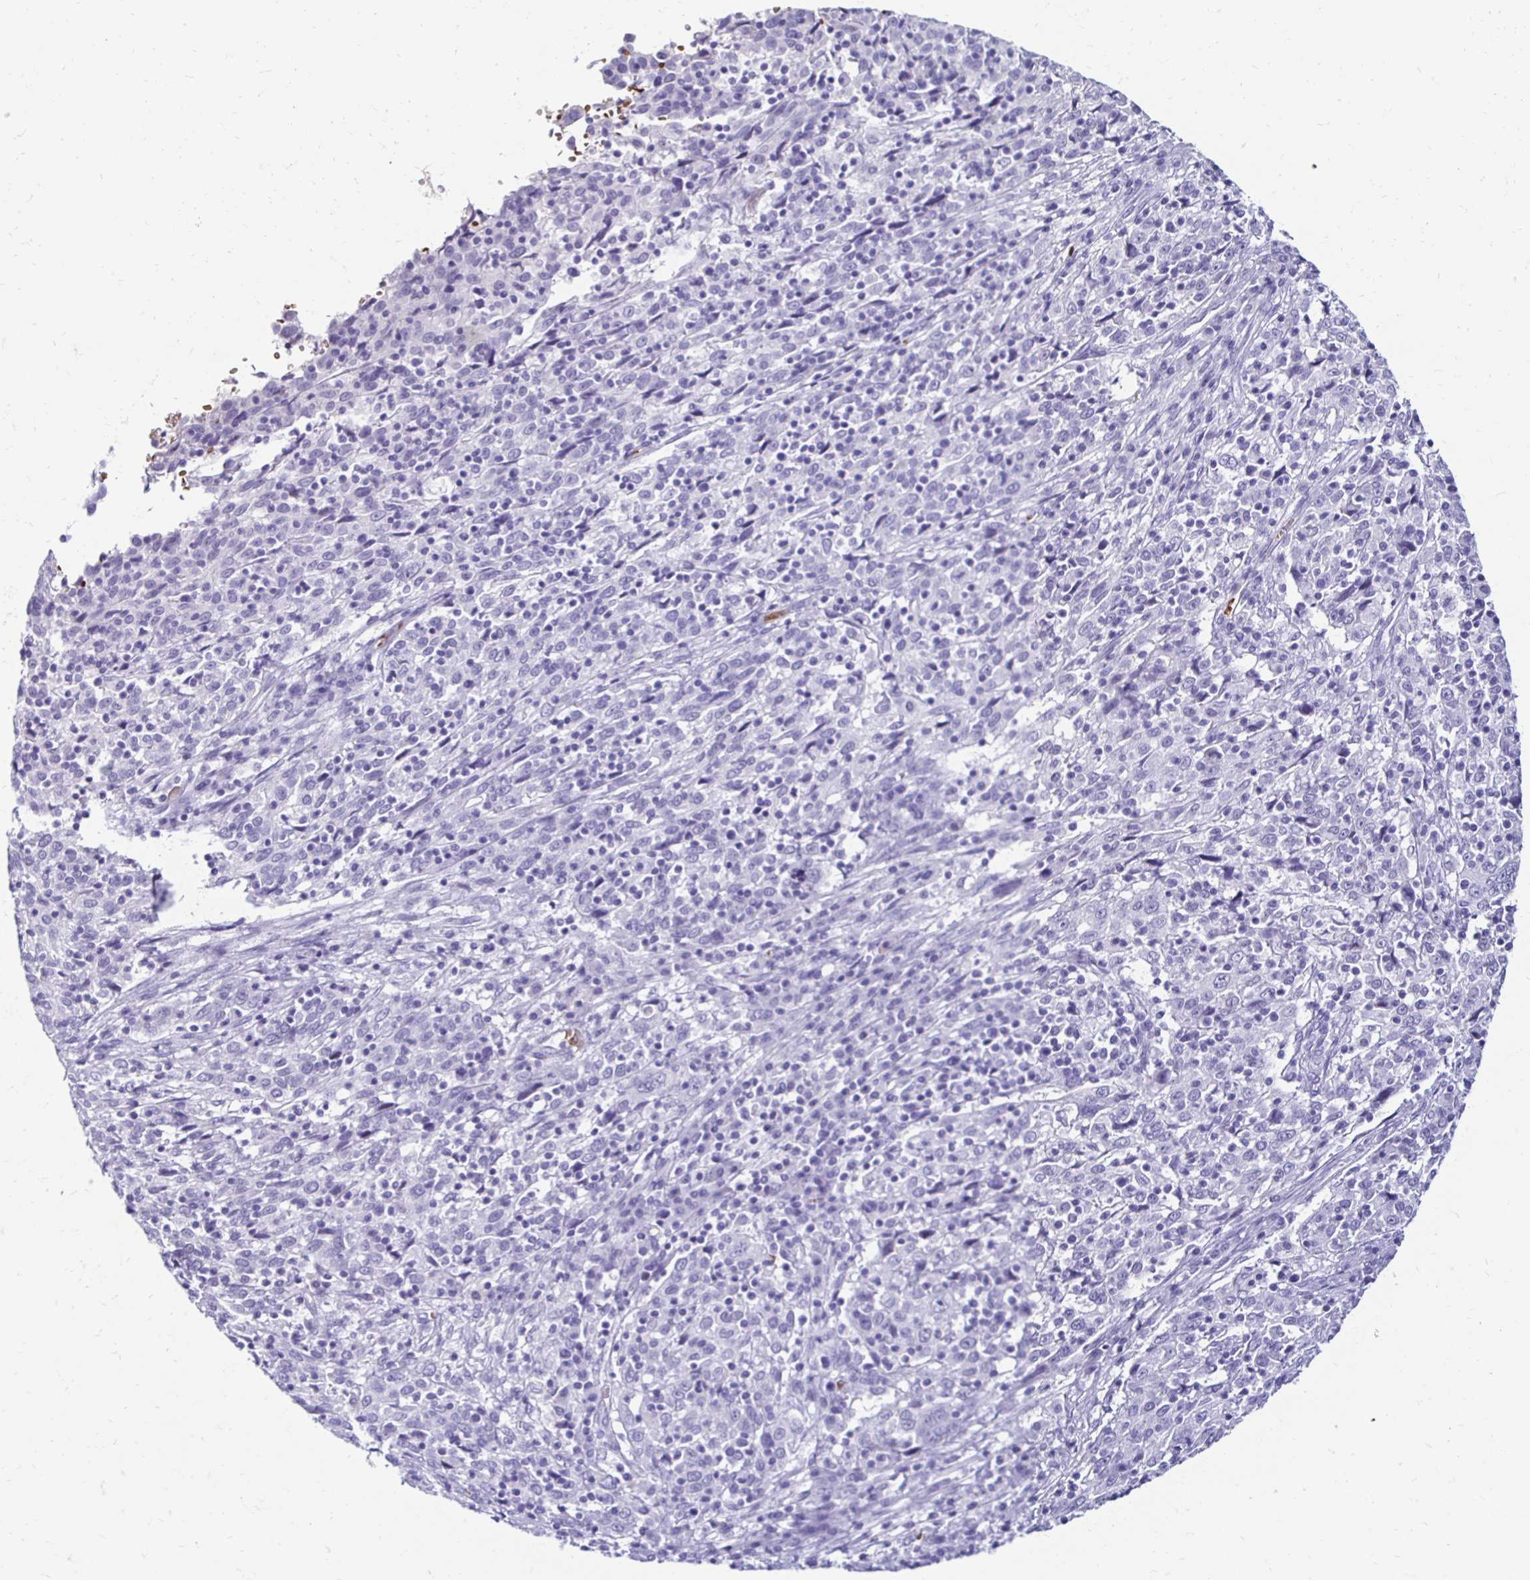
{"staining": {"intensity": "negative", "quantity": "none", "location": "none"}, "tissue": "cervical cancer", "cell_type": "Tumor cells", "image_type": "cancer", "snomed": [{"axis": "morphology", "description": "Squamous cell carcinoma, NOS"}, {"axis": "topography", "description": "Cervix"}], "caption": "High magnification brightfield microscopy of cervical squamous cell carcinoma stained with DAB (3,3'-diaminobenzidine) (brown) and counterstained with hematoxylin (blue): tumor cells show no significant positivity.", "gene": "RHBDL3", "patient": {"sex": "female", "age": 46}}